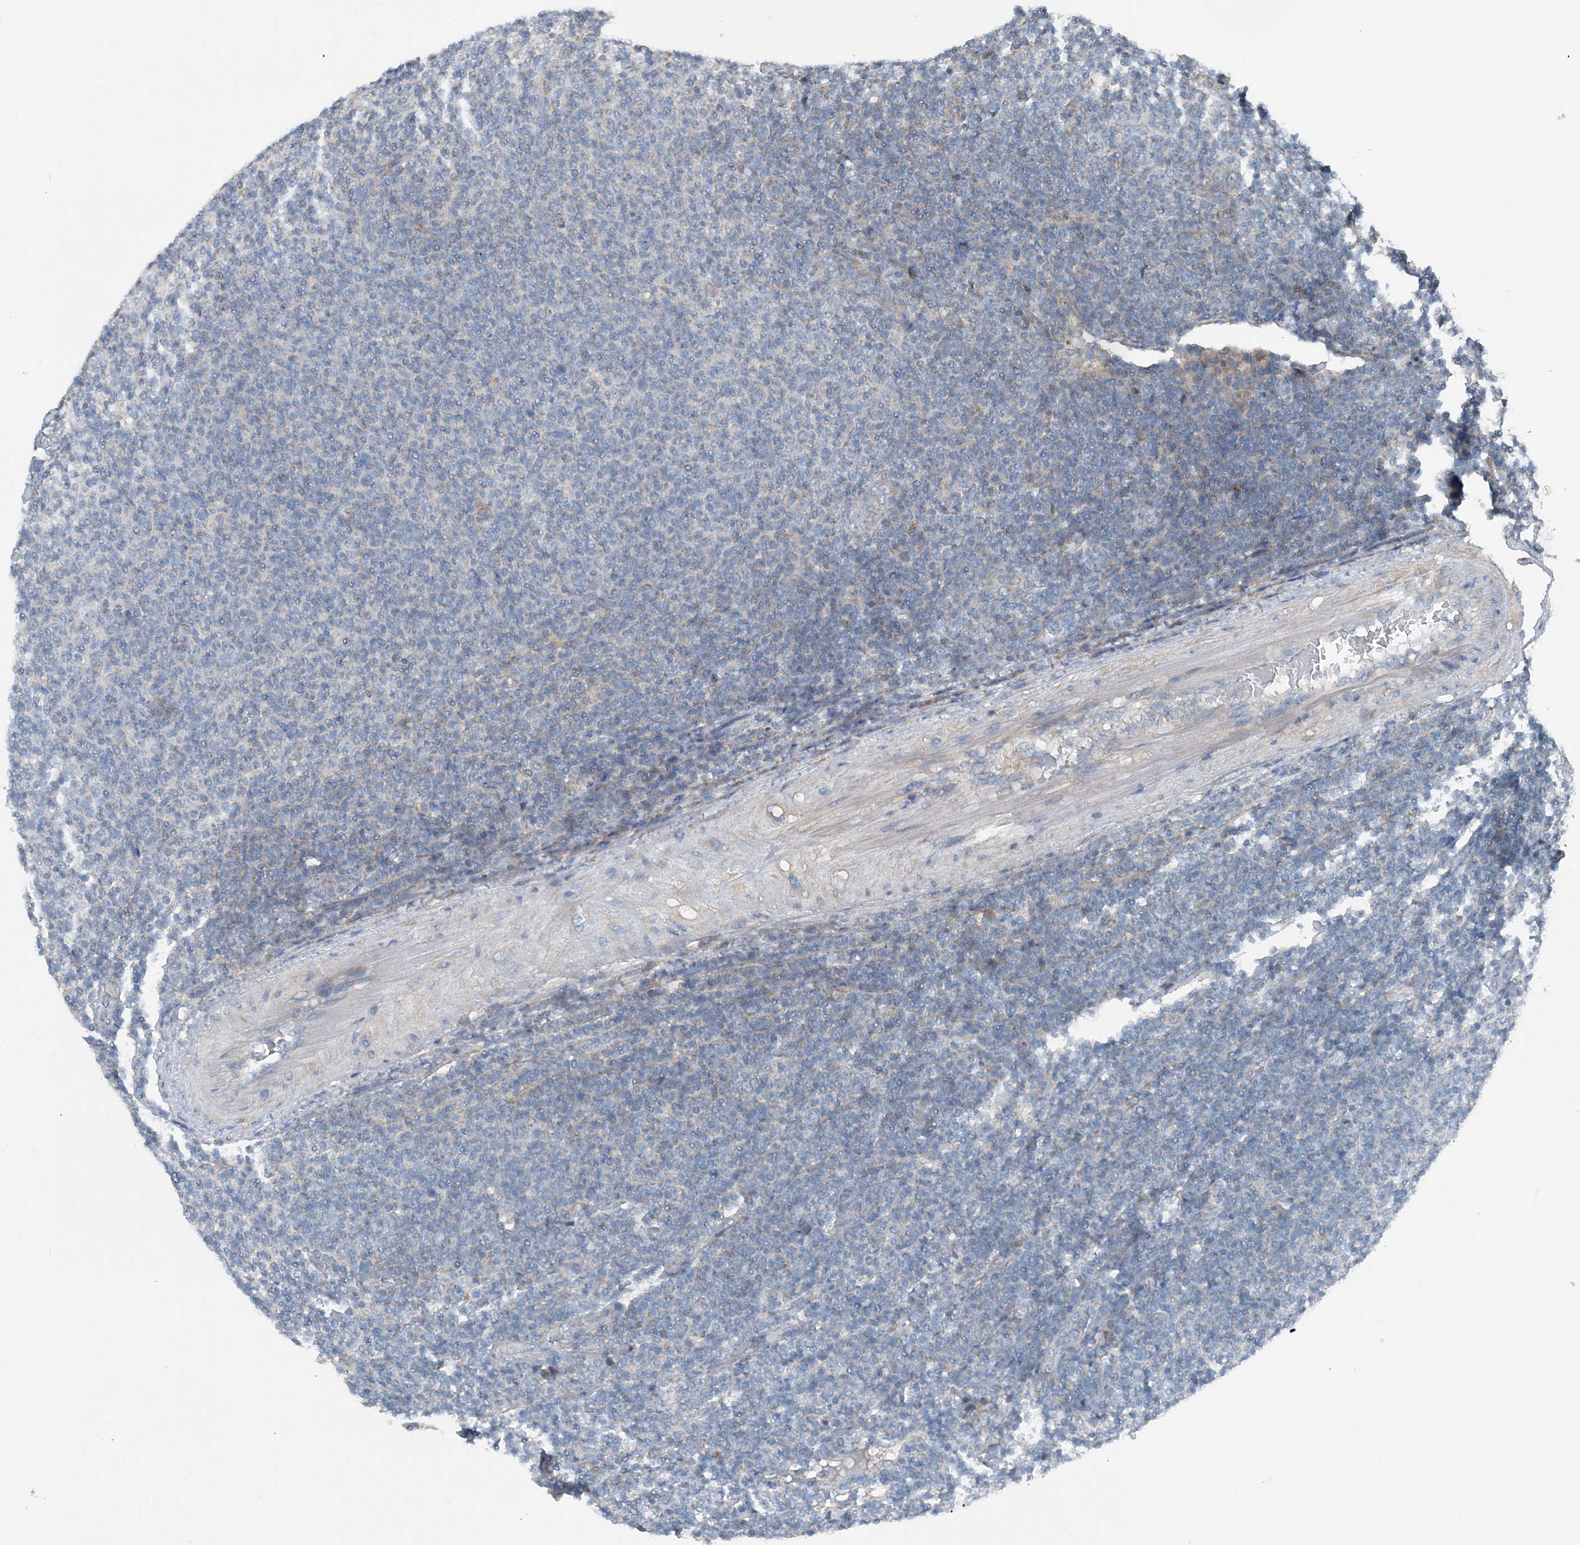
{"staining": {"intensity": "negative", "quantity": "none", "location": "none"}, "tissue": "lymphoma", "cell_type": "Tumor cells", "image_type": "cancer", "snomed": [{"axis": "morphology", "description": "Malignant lymphoma, non-Hodgkin's type, Low grade"}, {"axis": "topography", "description": "Lymph node"}], "caption": "Tumor cells are negative for protein expression in human low-grade malignant lymphoma, non-Hodgkin's type. (DAB (3,3'-diaminobenzidine) immunohistochemistry (IHC) with hematoxylin counter stain).", "gene": "NDUFA2", "patient": {"sex": "male", "age": 66}}